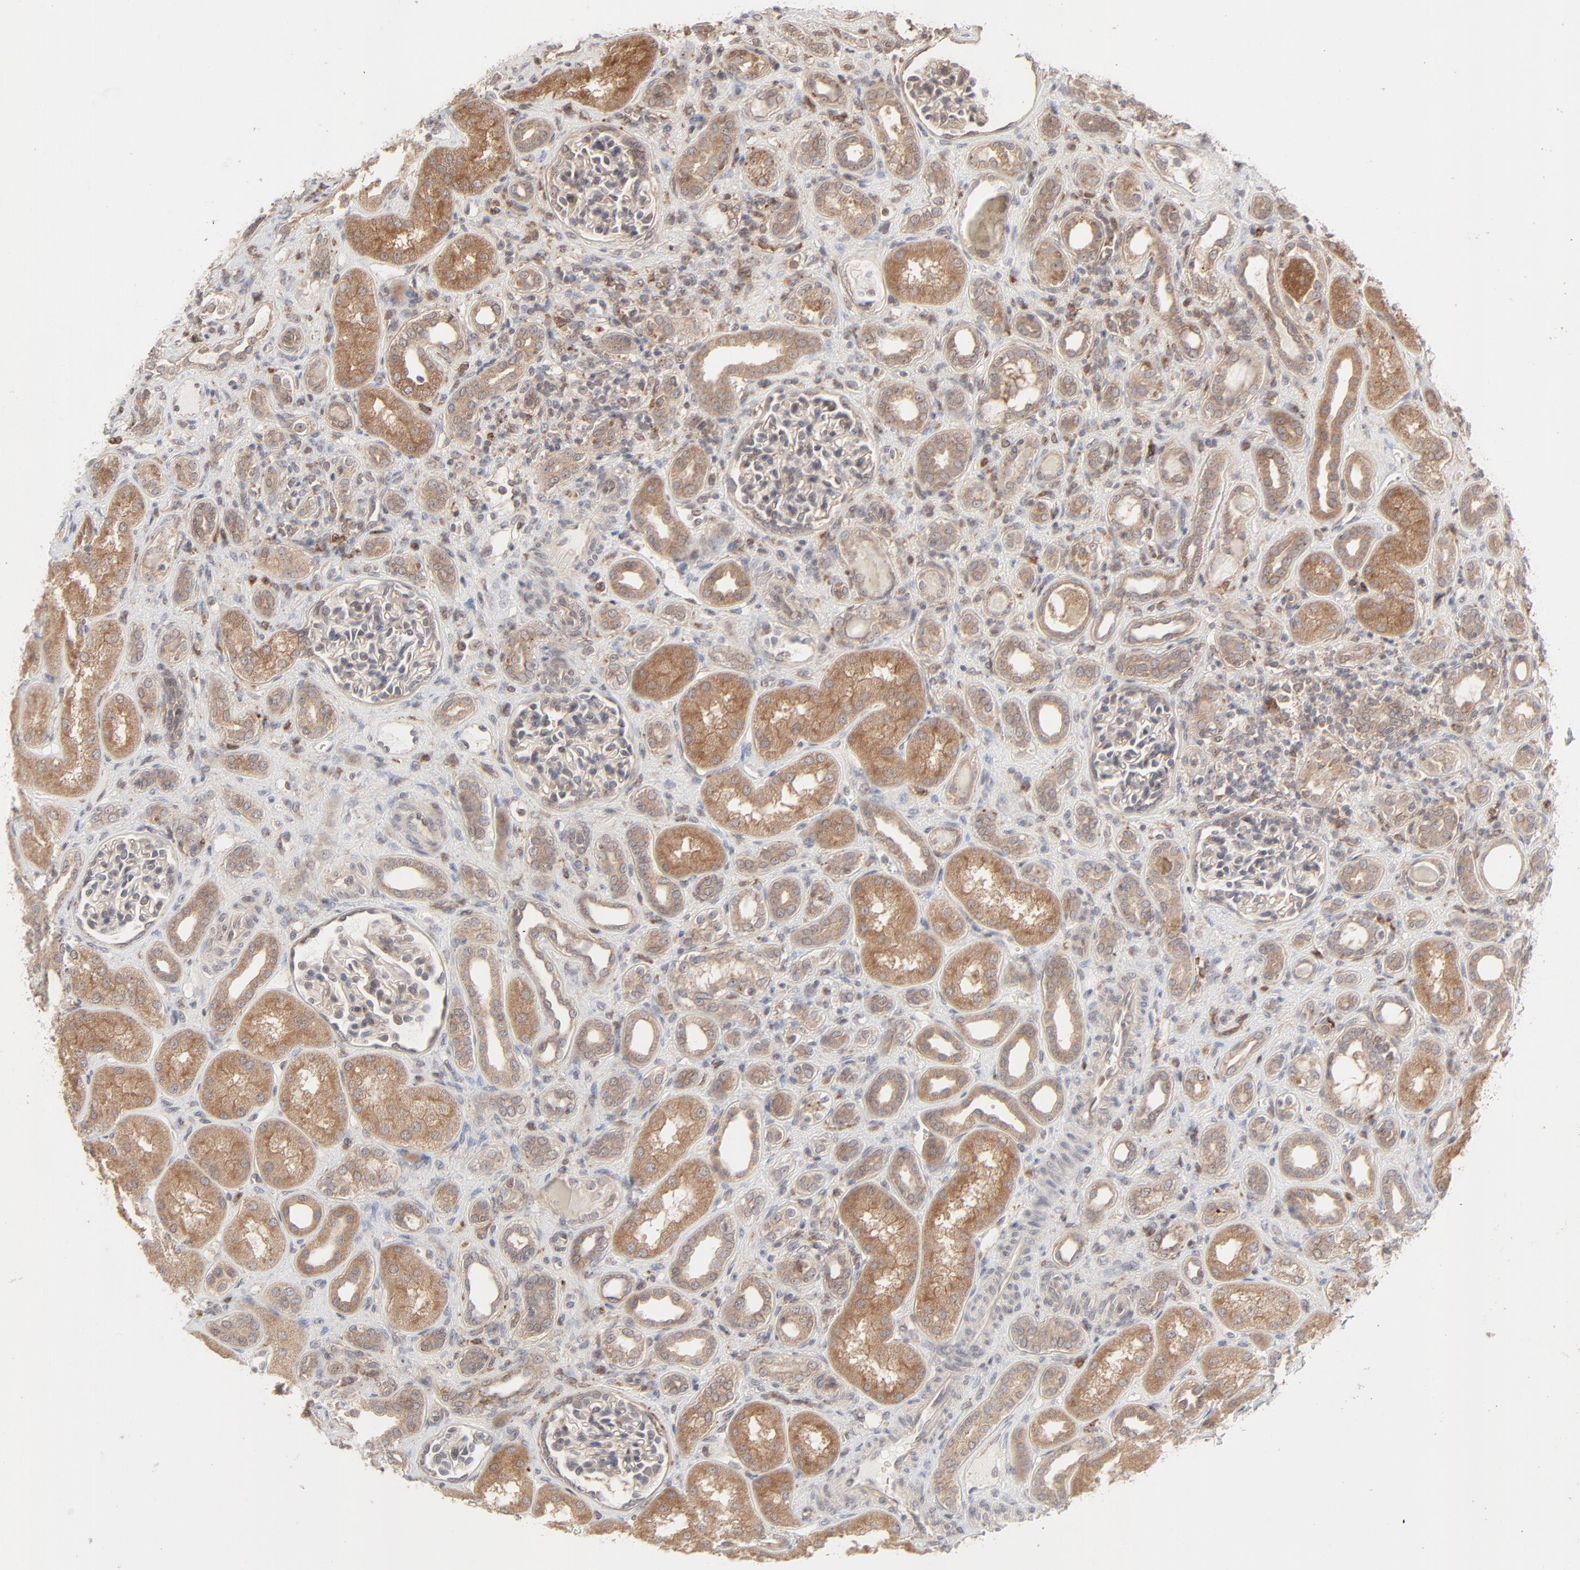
{"staining": {"intensity": "moderate", "quantity": "<25%", "location": "cytoplasmic/membranous"}, "tissue": "kidney", "cell_type": "Cells in glomeruli", "image_type": "normal", "snomed": [{"axis": "morphology", "description": "Normal tissue, NOS"}, {"axis": "topography", "description": "Kidney"}], "caption": "Immunohistochemistry (DAB) staining of benign kidney demonstrates moderate cytoplasmic/membranous protein positivity in about <25% of cells in glomeruli.", "gene": "RAB5C", "patient": {"sex": "male", "age": 7}}